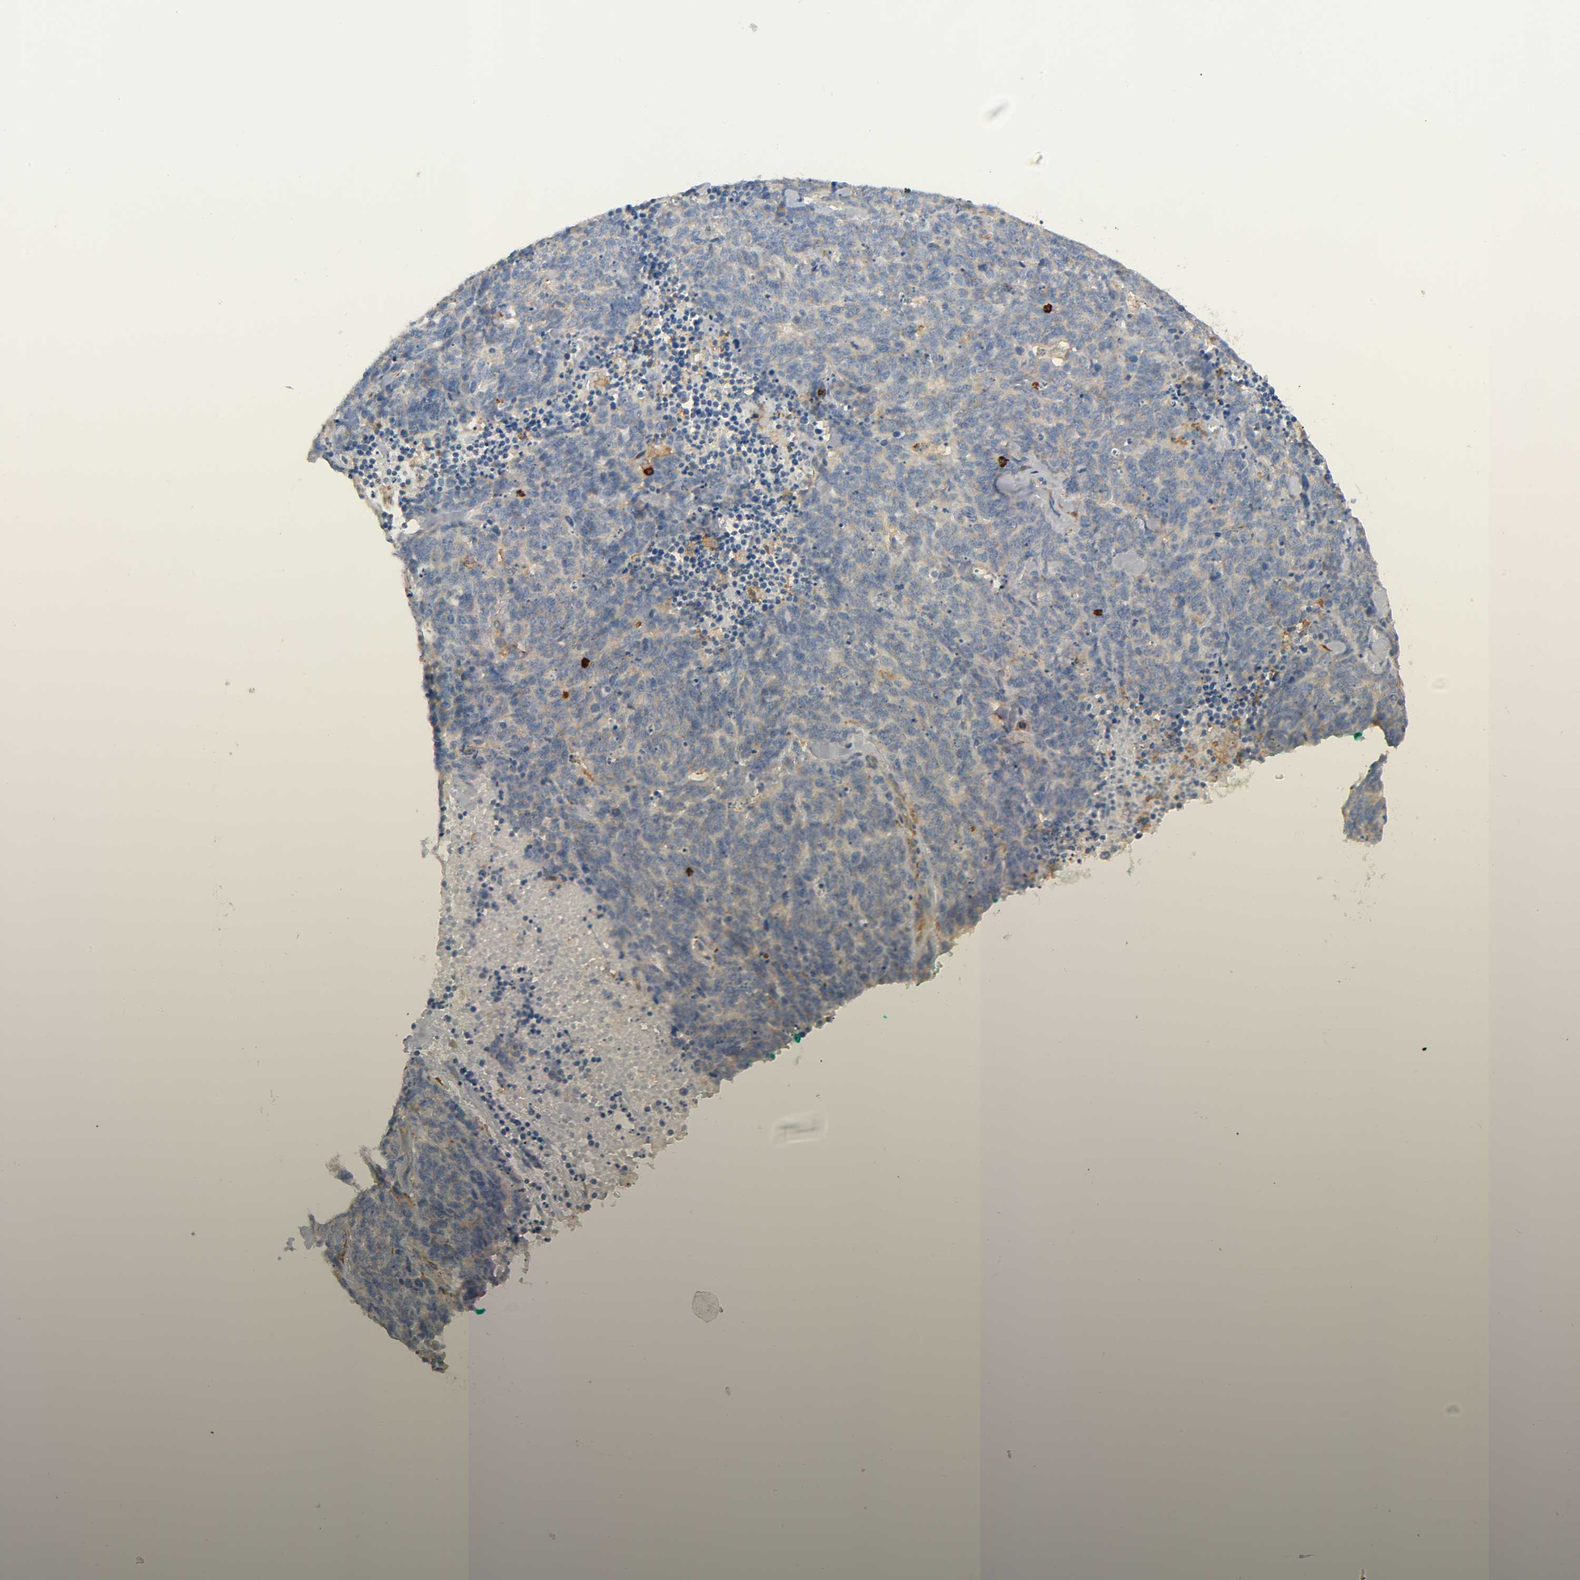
{"staining": {"intensity": "moderate", "quantity": ">75%", "location": "cytoplasmic/membranous"}, "tissue": "lung cancer", "cell_type": "Tumor cells", "image_type": "cancer", "snomed": [{"axis": "morphology", "description": "Neoplasm, malignant, NOS"}, {"axis": "topography", "description": "Lung"}], "caption": "Protein staining of lung malignant neoplasm tissue displays moderate cytoplasmic/membranous positivity in about >75% of tumor cells.", "gene": "BIN1", "patient": {"sex": "female", "age": 58}}